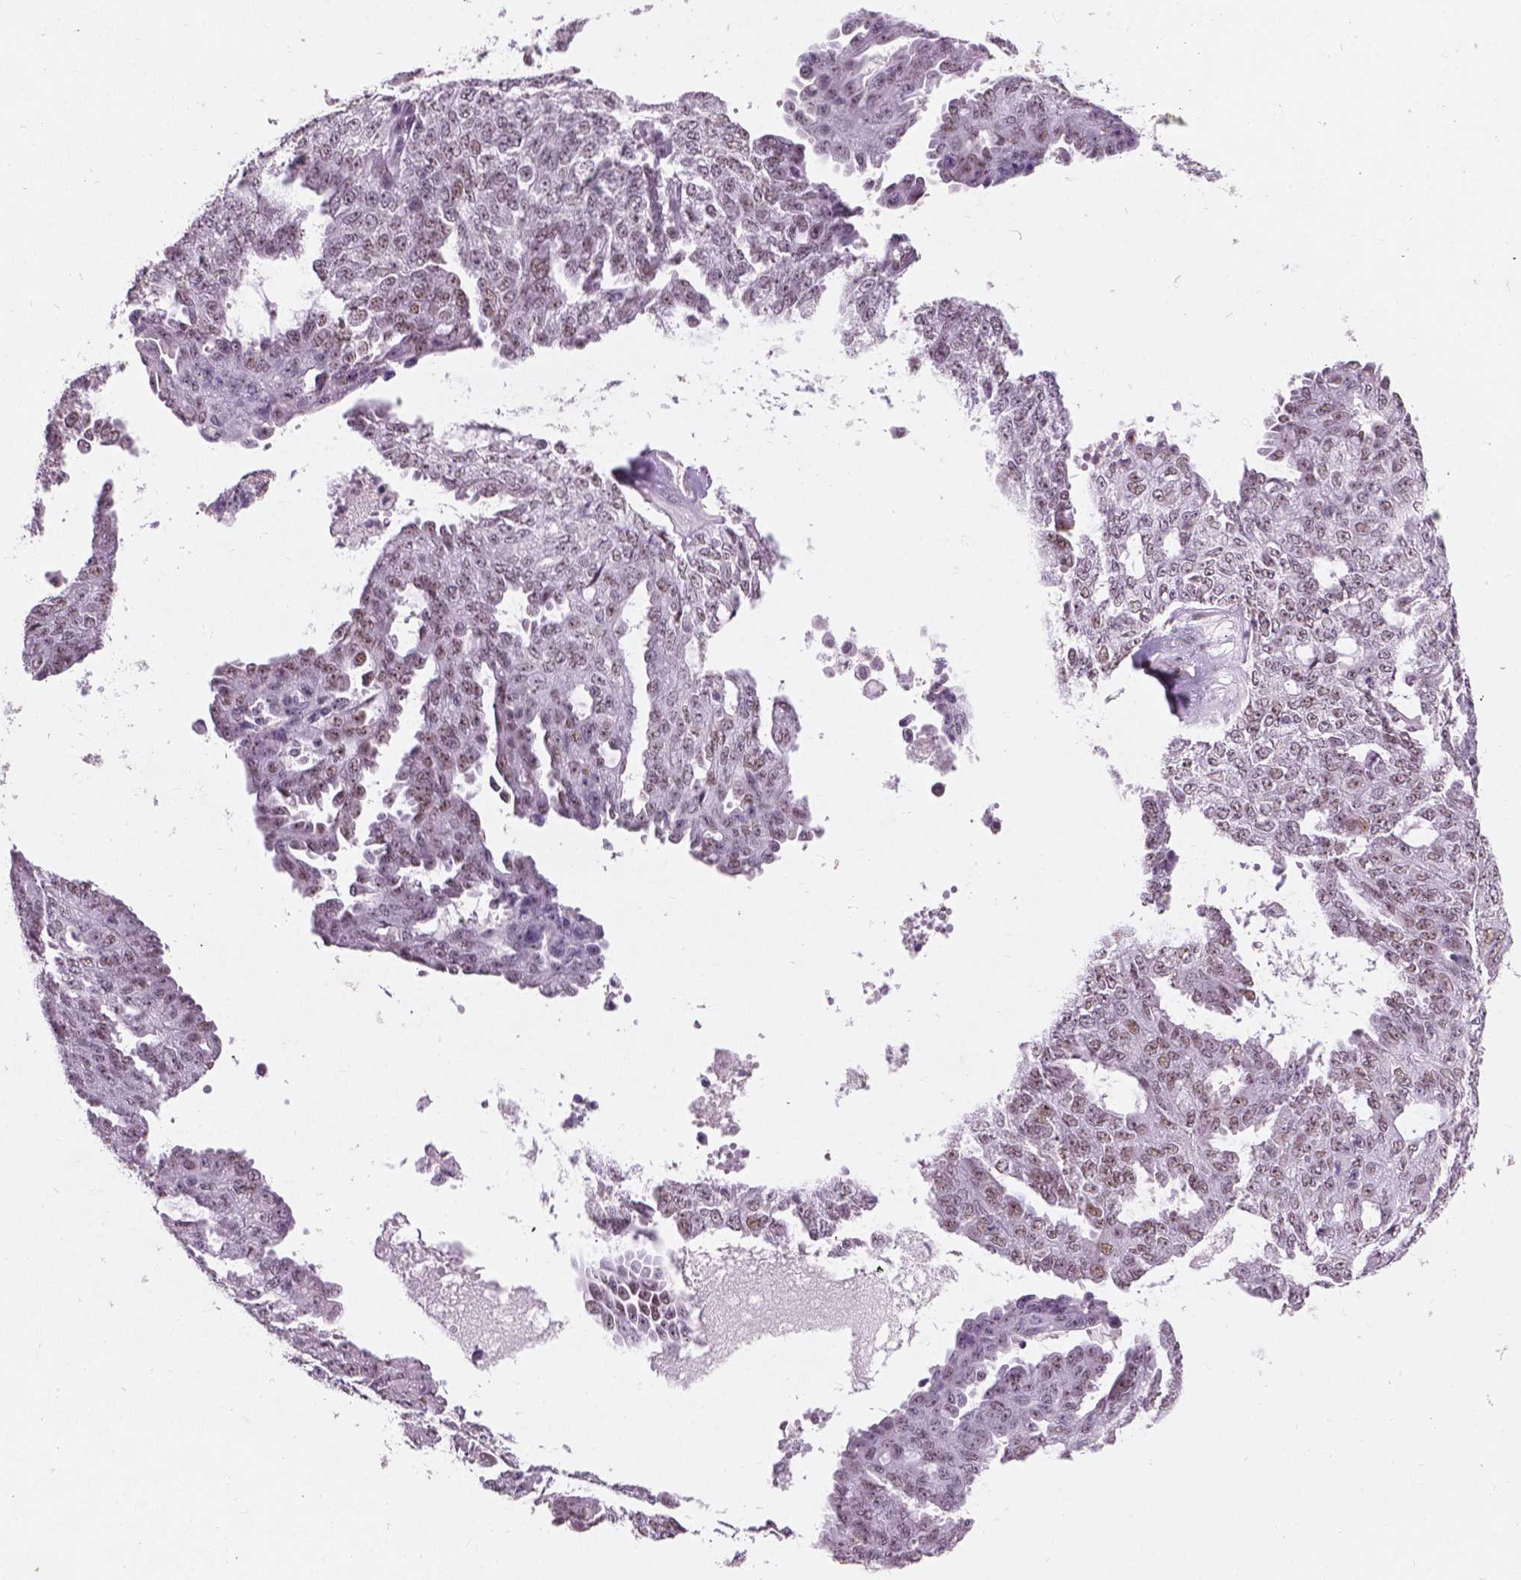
{"staining": {"intensity": "weak", "quantity": "<25%", "location": "nuclear"}, "tissue": "ovarian cancer", "cell_type": "Tumor cells", "image_type": "cancer", "snomed": [{"axis": "morphology", "description": "Cystadenocarcinoma, serous, NOS"}, {"axis": "topography", "description": "Ovary"}], "caption": "High power microscopy photomicrograph of an IHC photomicrograph of ovarian serous cystadenocarcinoma, revealing no significant expression in tumor cells.", "gene": "COIL", "patient": {"sex": "female", "age": 71}}